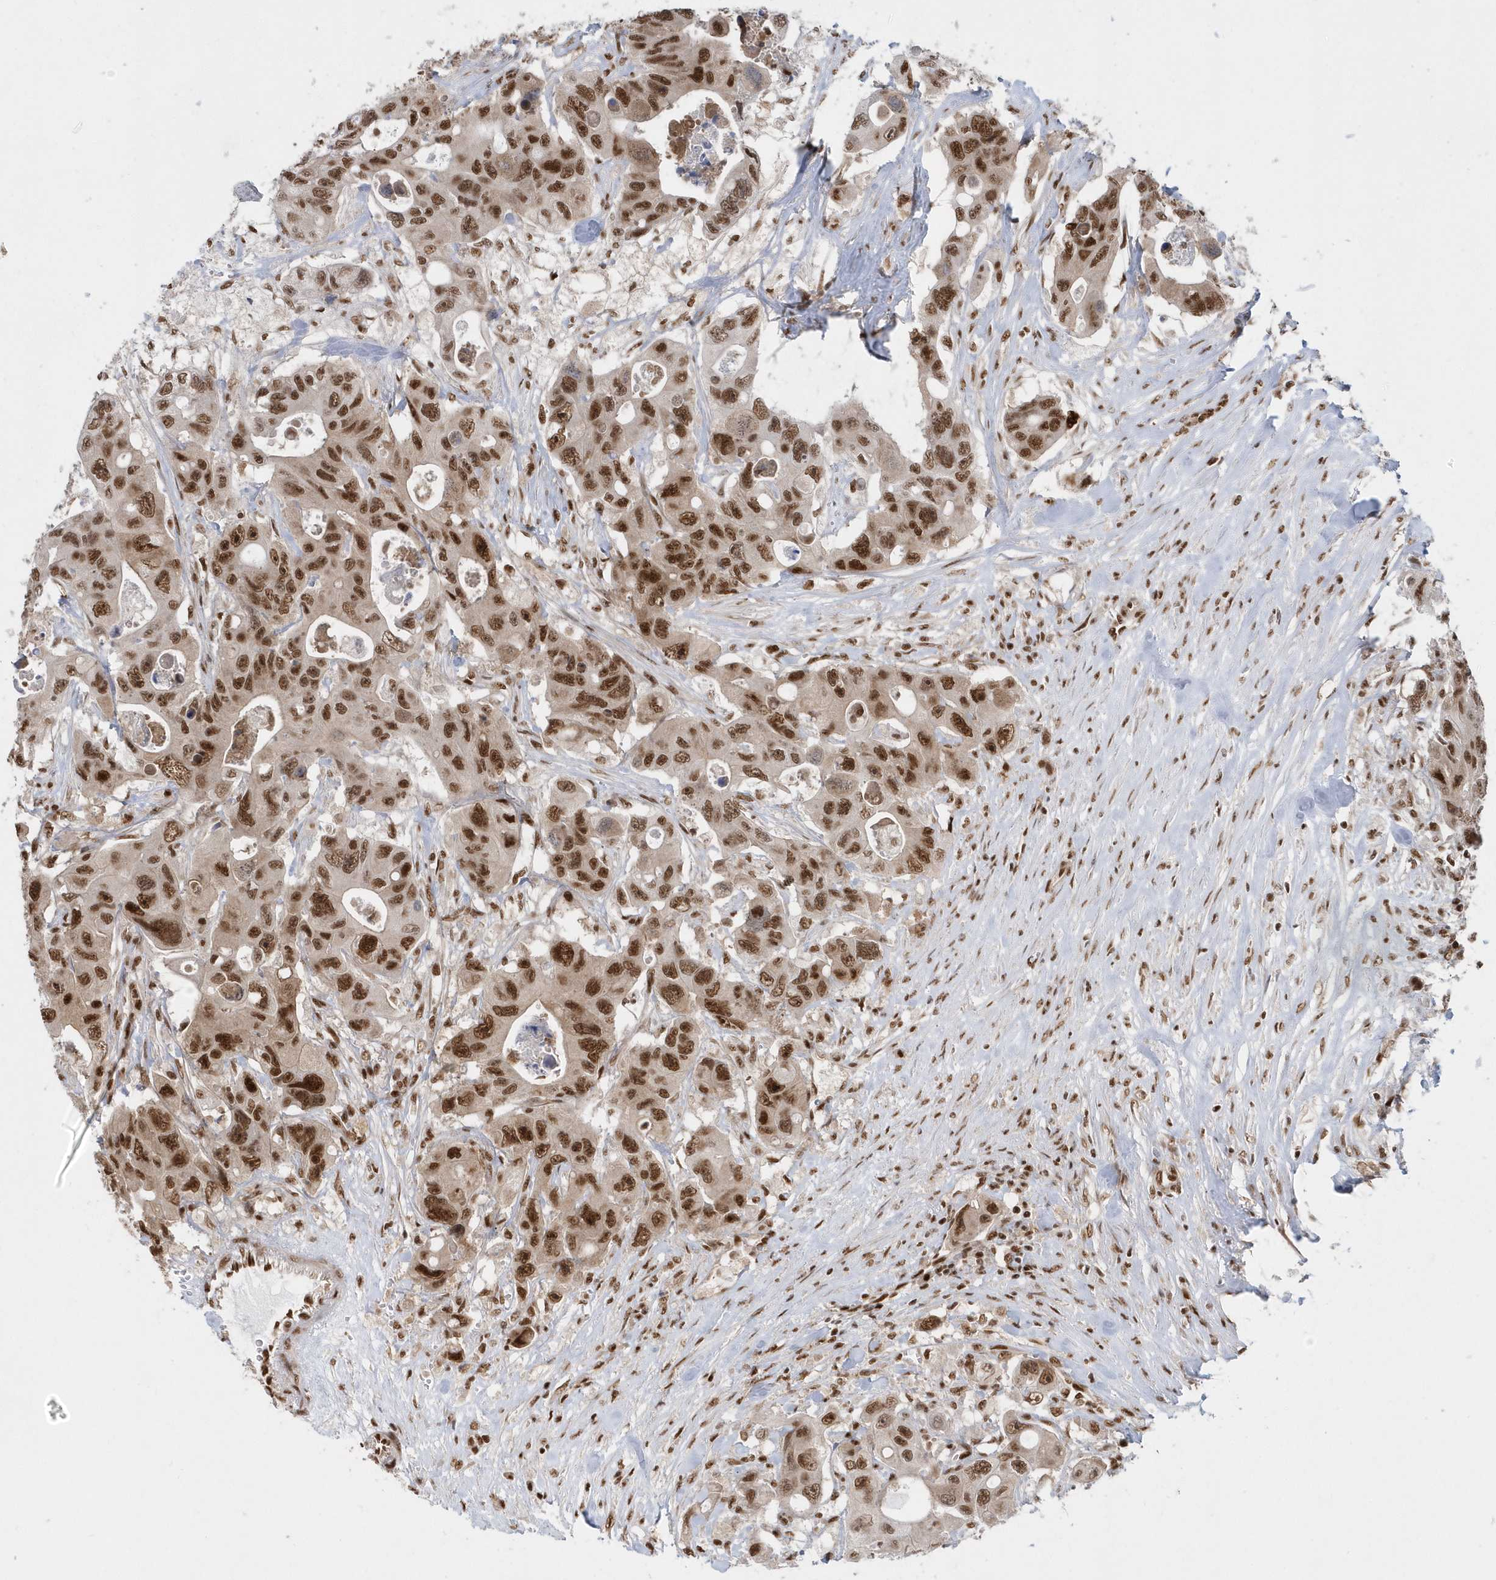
{"staining": {"intensity": "moderate", "quantity": ">75%", "location": "nuclear"}, "tissue": "colorectal cancer", "cell_type": "Tumor cells", "image_type": "cancer", "snomed": [{"axis": "morphology", "description": "Adenocarcinoma, NOS"}, {"axis": "topography", "description": "Colon"}], "caption": "There is medium levels of moderate nuclear staining in tumor cells of colorectal cancer (adenocarcinoma), as demonstrated by immunohistochemical staining (brown color).", "gene": "SEPHS1", "patient": {"sex": "female", "age": 46}}